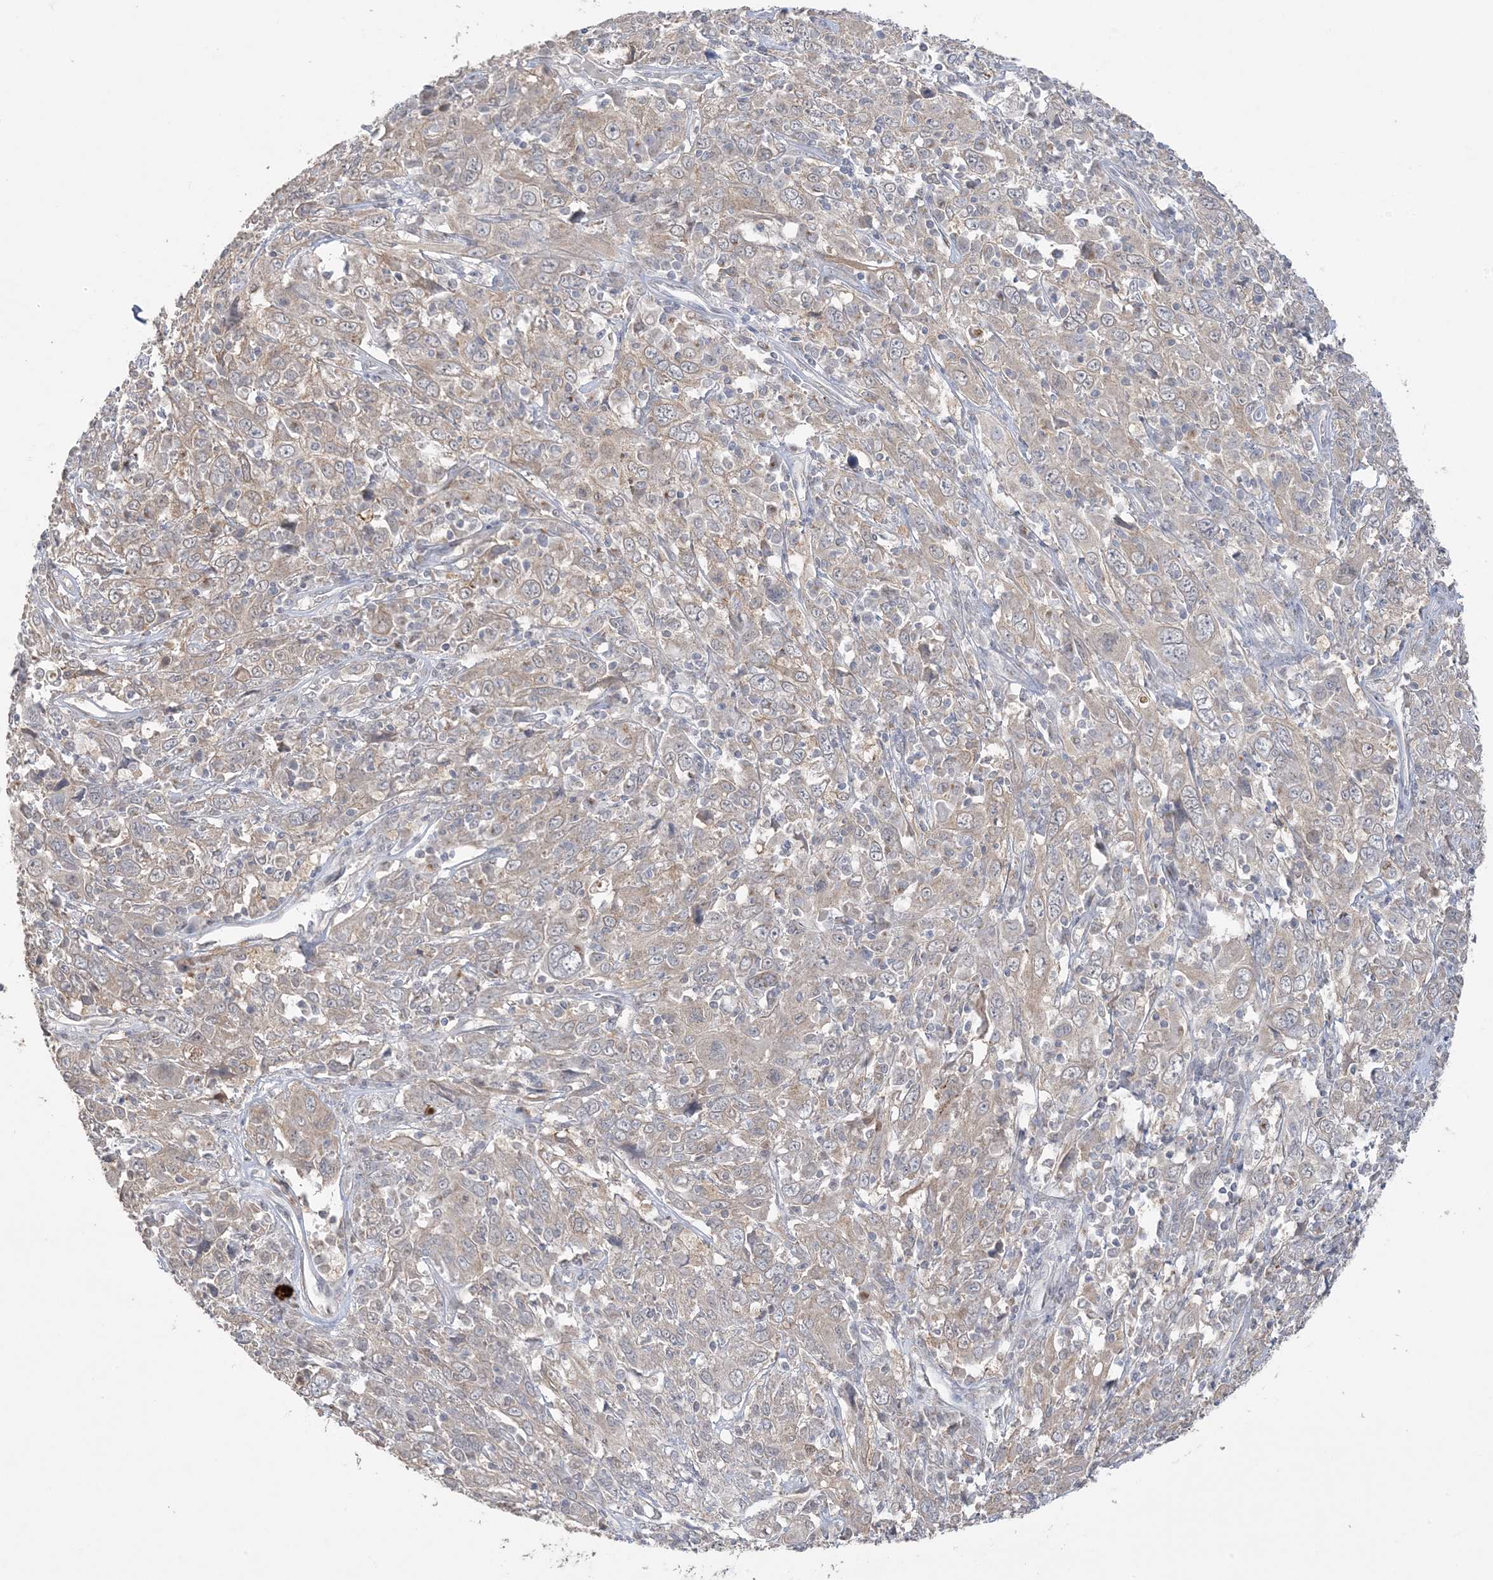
{"staining": {"intensity": "weak", "quantity": "<25%", "location": "cytoplasmic/membranous"}, "tissue": "cervical cancer", "cell_type": "Tumor cells", "image_type": "cancer", "snomed": [{"axis": "morphology", "description": "Squamous cell carcinoma, NOS"}, {"axis": "topography", "description": "Cervix"}], "caption": "DAB (3,3'-diaminobenzidine) immunohistochemical staining of cervical cancer exhibits no significant expression in tumor cells.", "gene": "XRN1", "patient": {"sex": "female", "age": 46}}